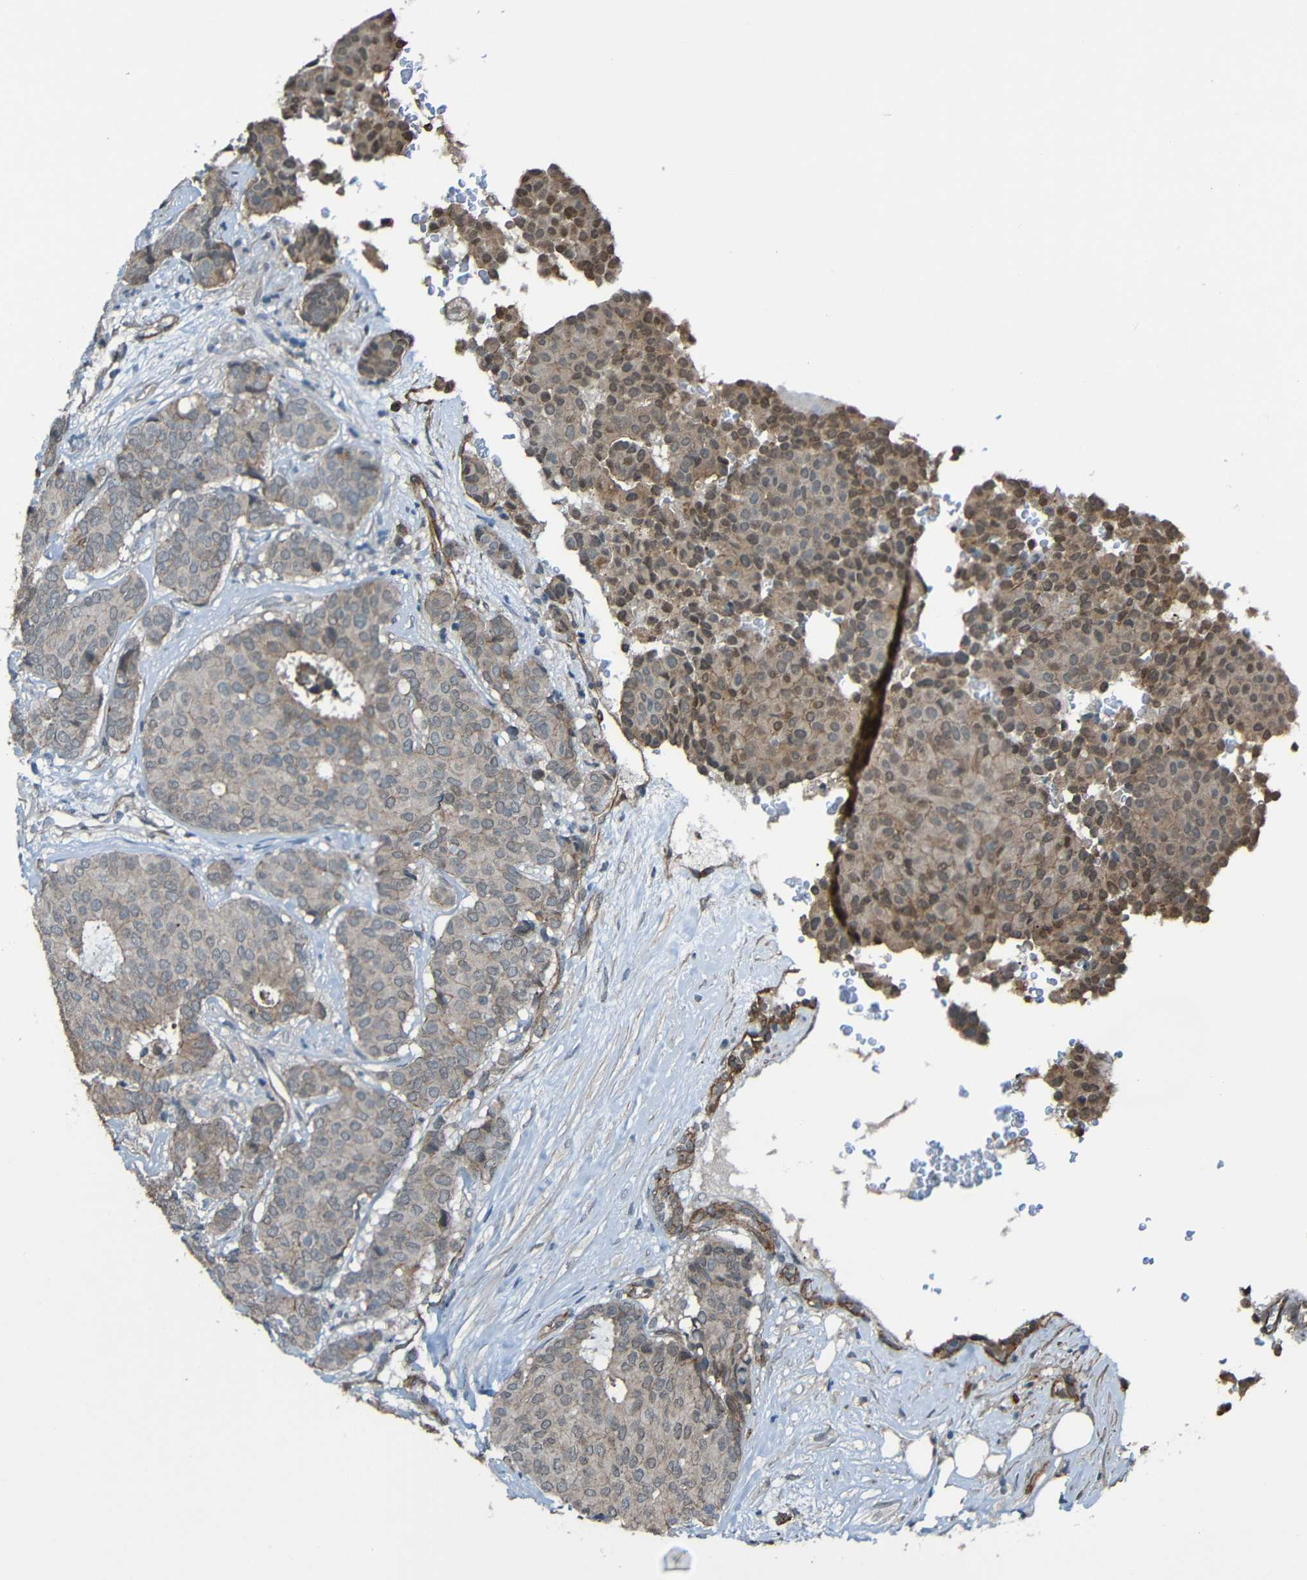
{"staining": {"intensity": "weak", "quantity": "25%-75%", "location": "cytoplasmic/membranous"}, "tissue": "breast cancer", "cell_type": "Tumor cells", "image_type": "cancer", "snomed": [{"axis": "morphology", "description": "Duct carcinoma"}, {"axis": "topography", "description": "Breast"}], "caption": "A brown stain shows weak cytoplasmic/membranous expression of a protein in breast cancer (infiltrating ductal carcinoma) tumor cells.", "gene": "LGR5", "patient": {"sex": "female", "age": 75}}